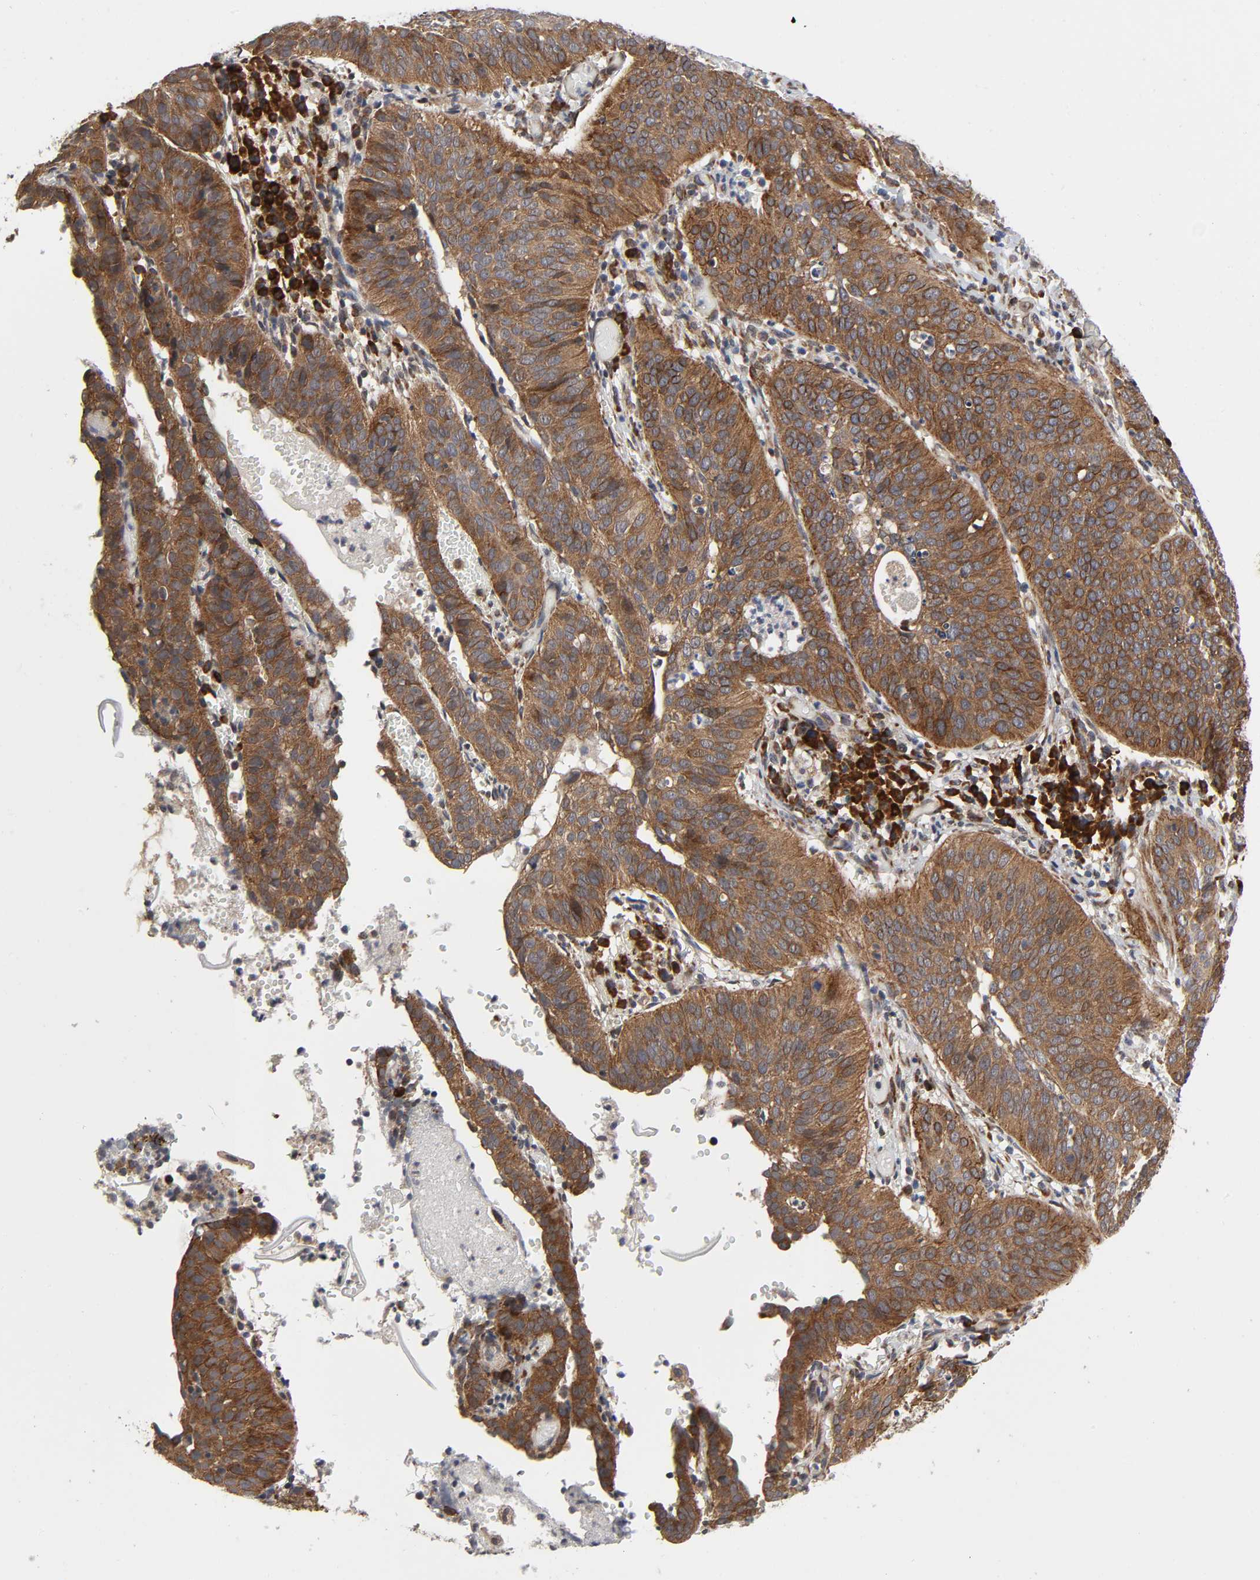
{"staining": {"intensity": "strong", "quantity": ">75%", "location": "cytoplasmic/membranous"}, "tissue": "cervical cancer", "cell_type": "Tumor cells", "image_type": "cancer", "snomed": [{"axis": "morphology", "description": "Squamous cell carcinoma, NOS"}, {"axis": "topography", "description": "Cervix"}], "caption": "An immunohistochemistry (IHC) photomicrograph of tumor tissue is shown. Protein staining in brown highlights strong cytoplasmic/membranous positivity in cervical squamous cell carcinoma within tumor cells.", "gene": "SLC30A9", "patient": {"sex": "female", "age": 39}}